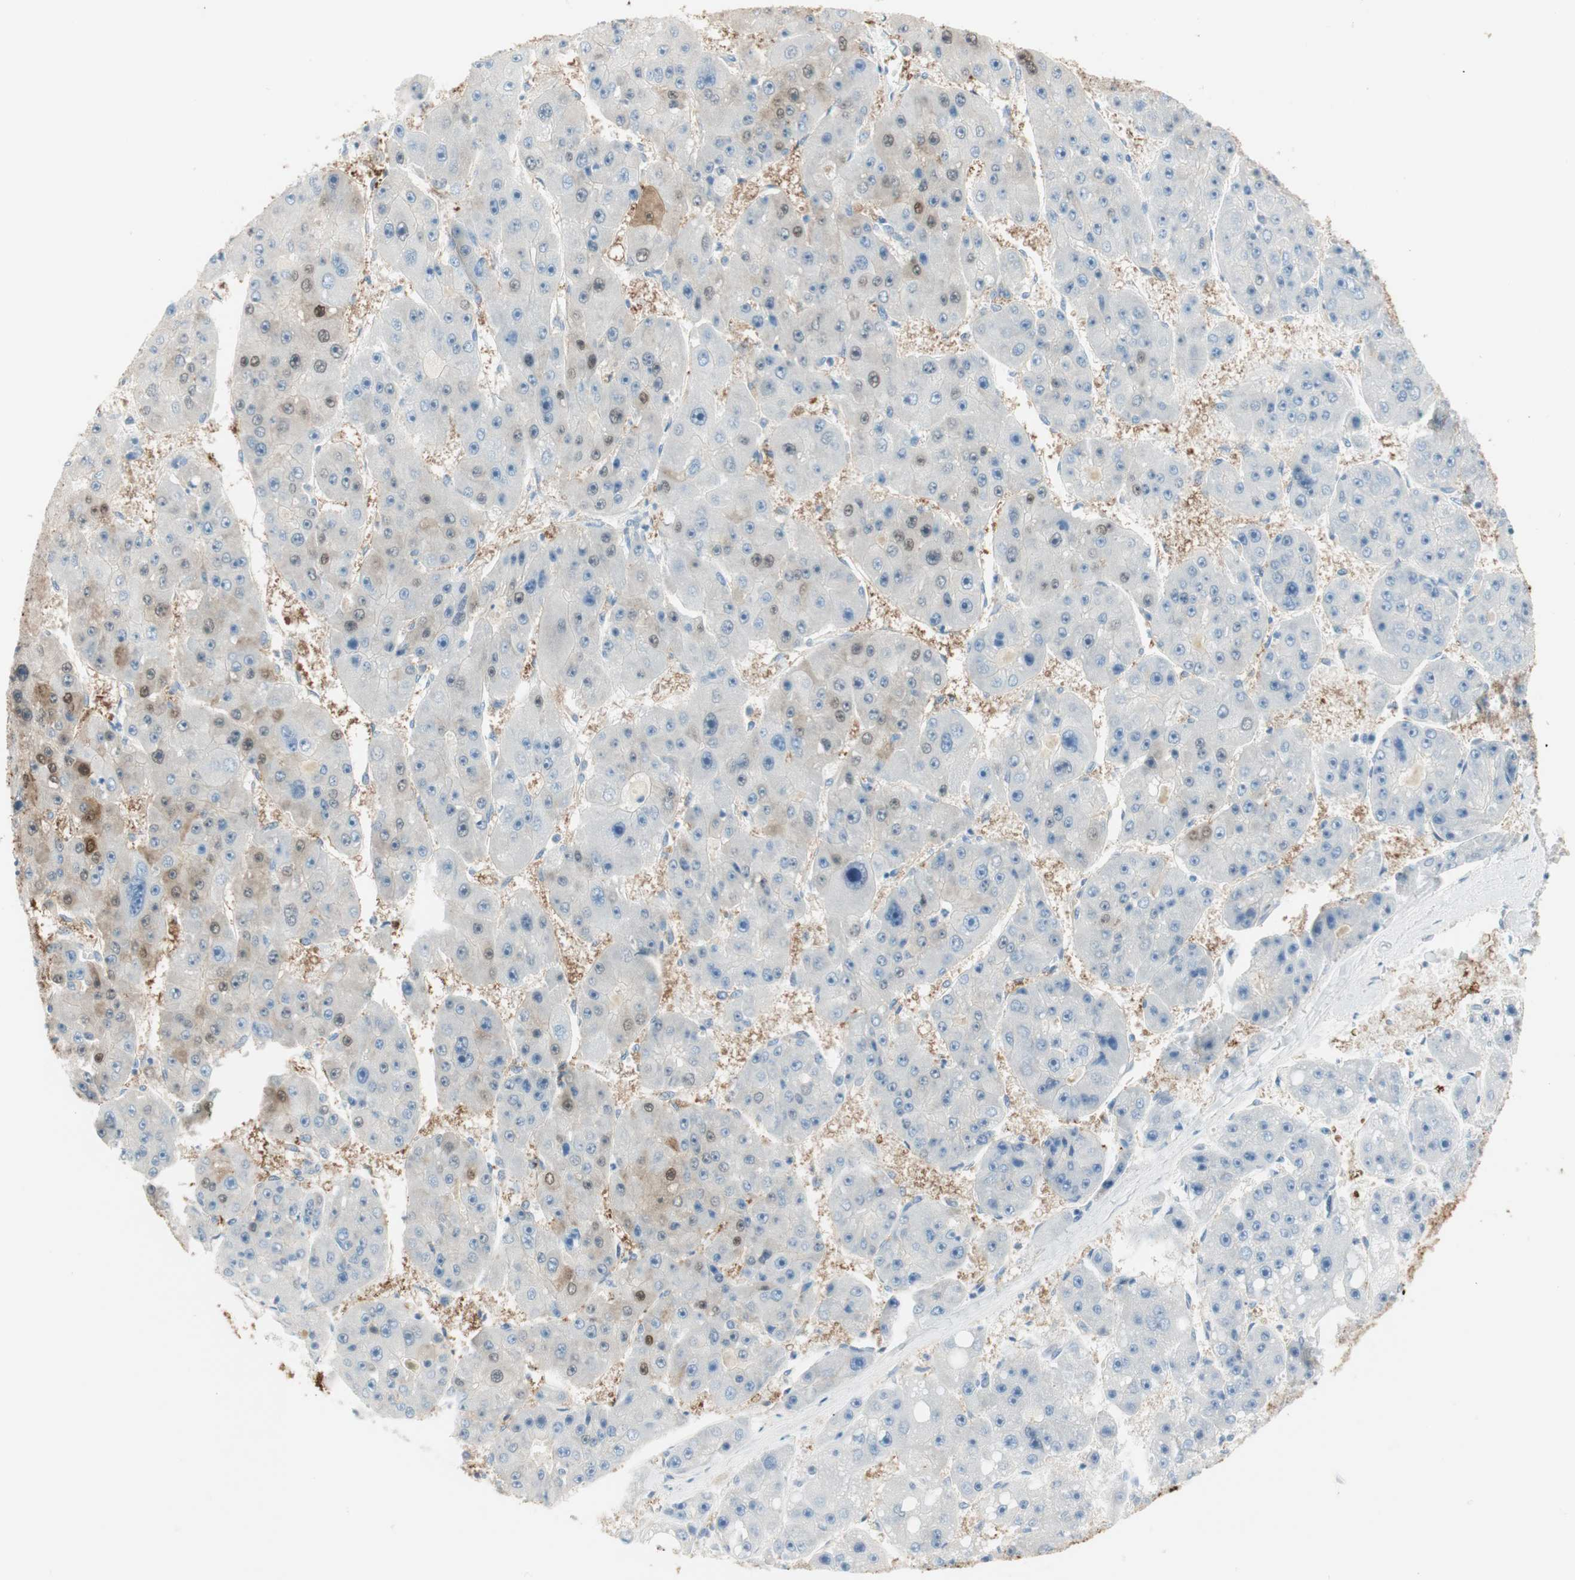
{"staining": {"intensity": "moderate", "quantity": "<25%", "location": "nuclear"}, "tissue": "liver cancer", "cell_type": "Tumor cells", "image_type": "cancer", "snomed": [{"axis": "morphology", "description": "Carcinoma, Hepatocellular, NOS"}, {"axis": "topography", "description": "Liver"}], "caption": "Liver cancer (hepatocellular carcinoma) stained for a protein (brown) displays moderate nuclear positive staining in about <25% of tumor cells.", "gene": "CDK3", "patient": {"sex": "female", "age": 61}}